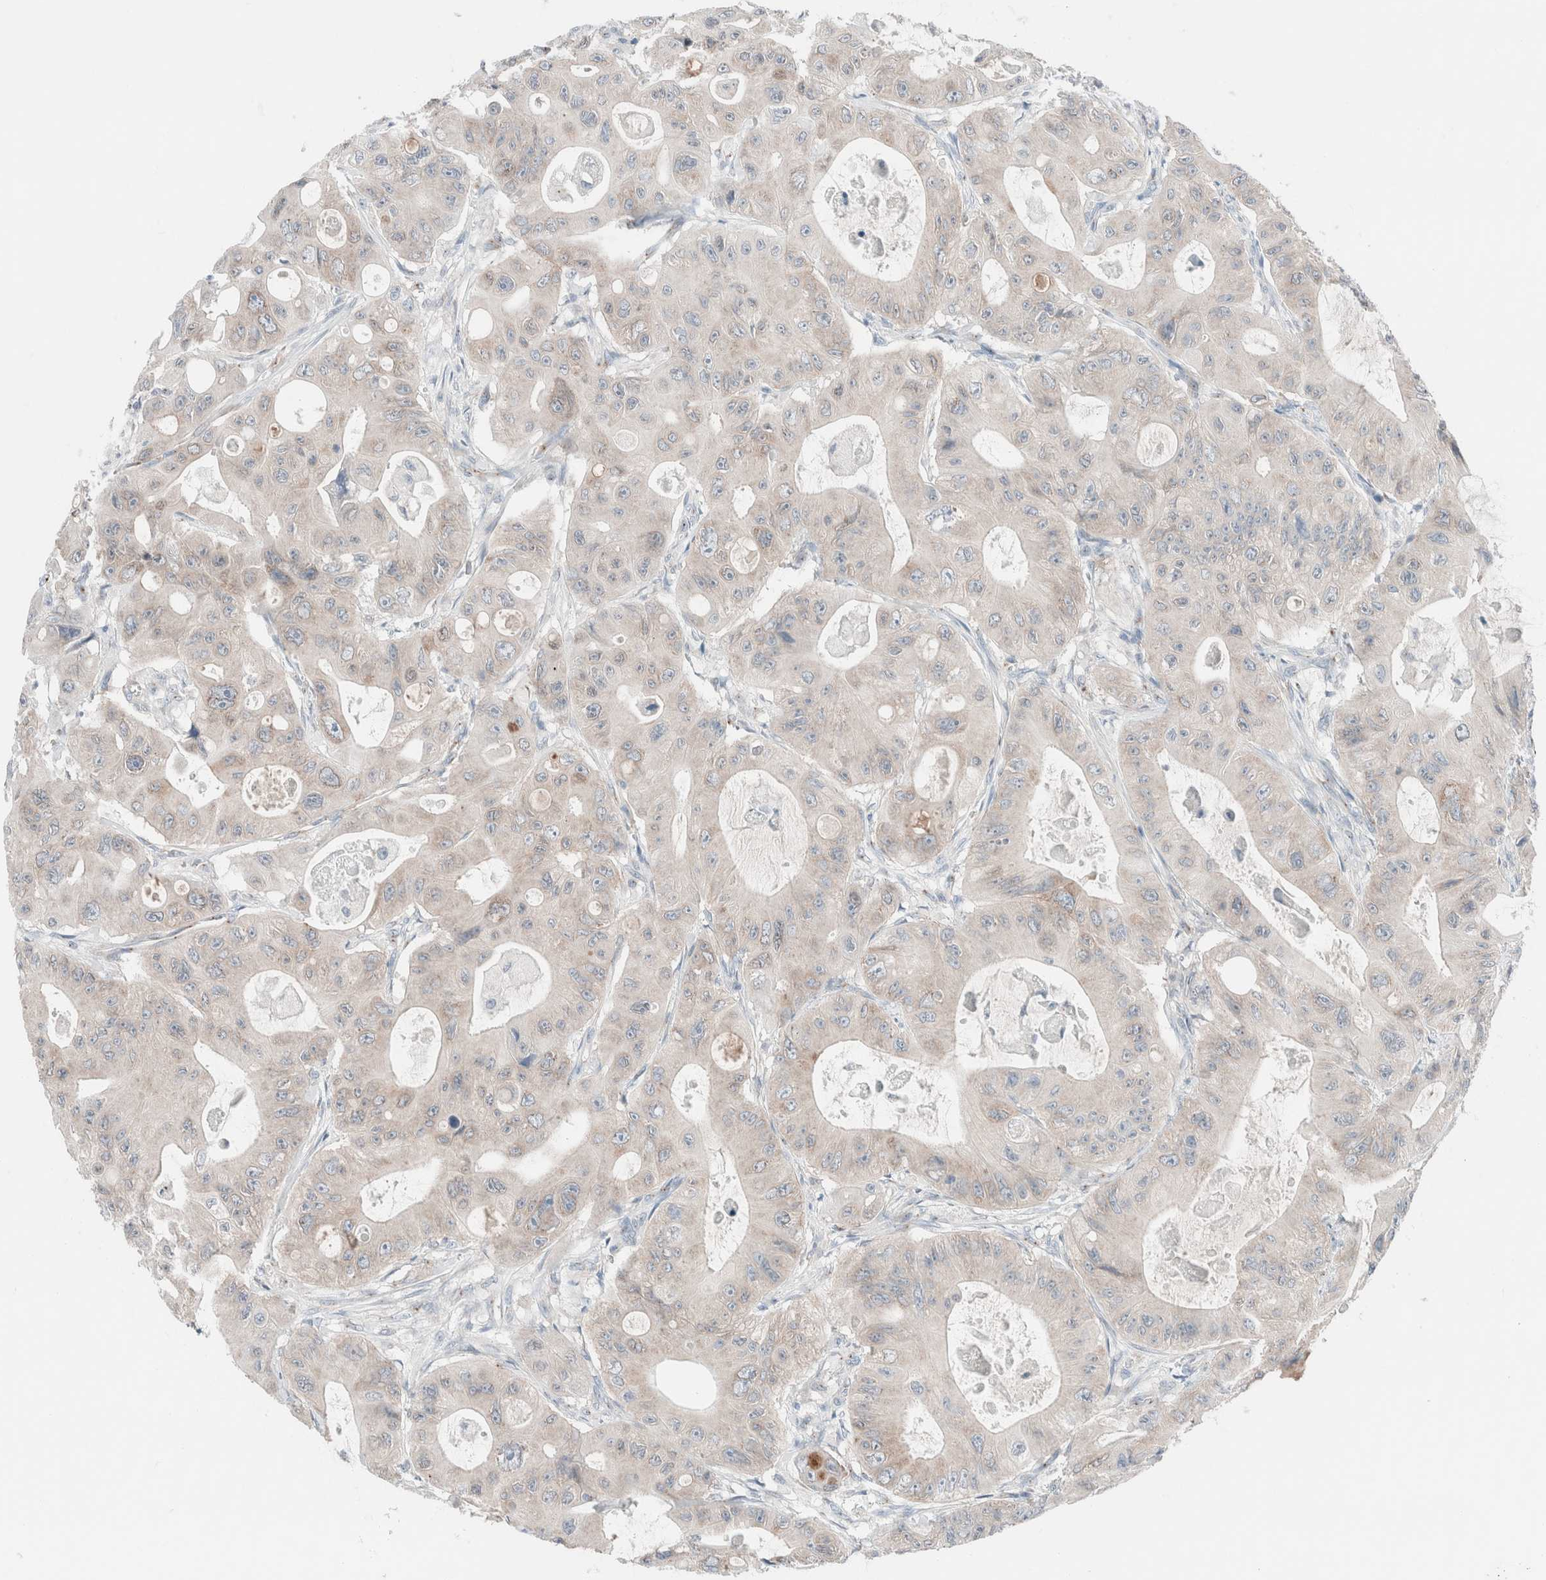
{"staining": {"intensity": "weak", "quantity": "<25%", "location": "cytoplasmic/membranous"}, "tissue": "colorectal cancer", "cell_type": "Tumor cells", "image_type": "cancer", "snomed": [{"axis": "morphology", "description": "Adenocarcinoma, NOS"}, {"axis": "topography", "description": "Colon"}], "caption": "The histopathology image demonstrates no significant positivity in tumor cells of colorectal adenocarcinoma.", "gene": "CASC3", "patient": {"sex": "female", "age": 46}}